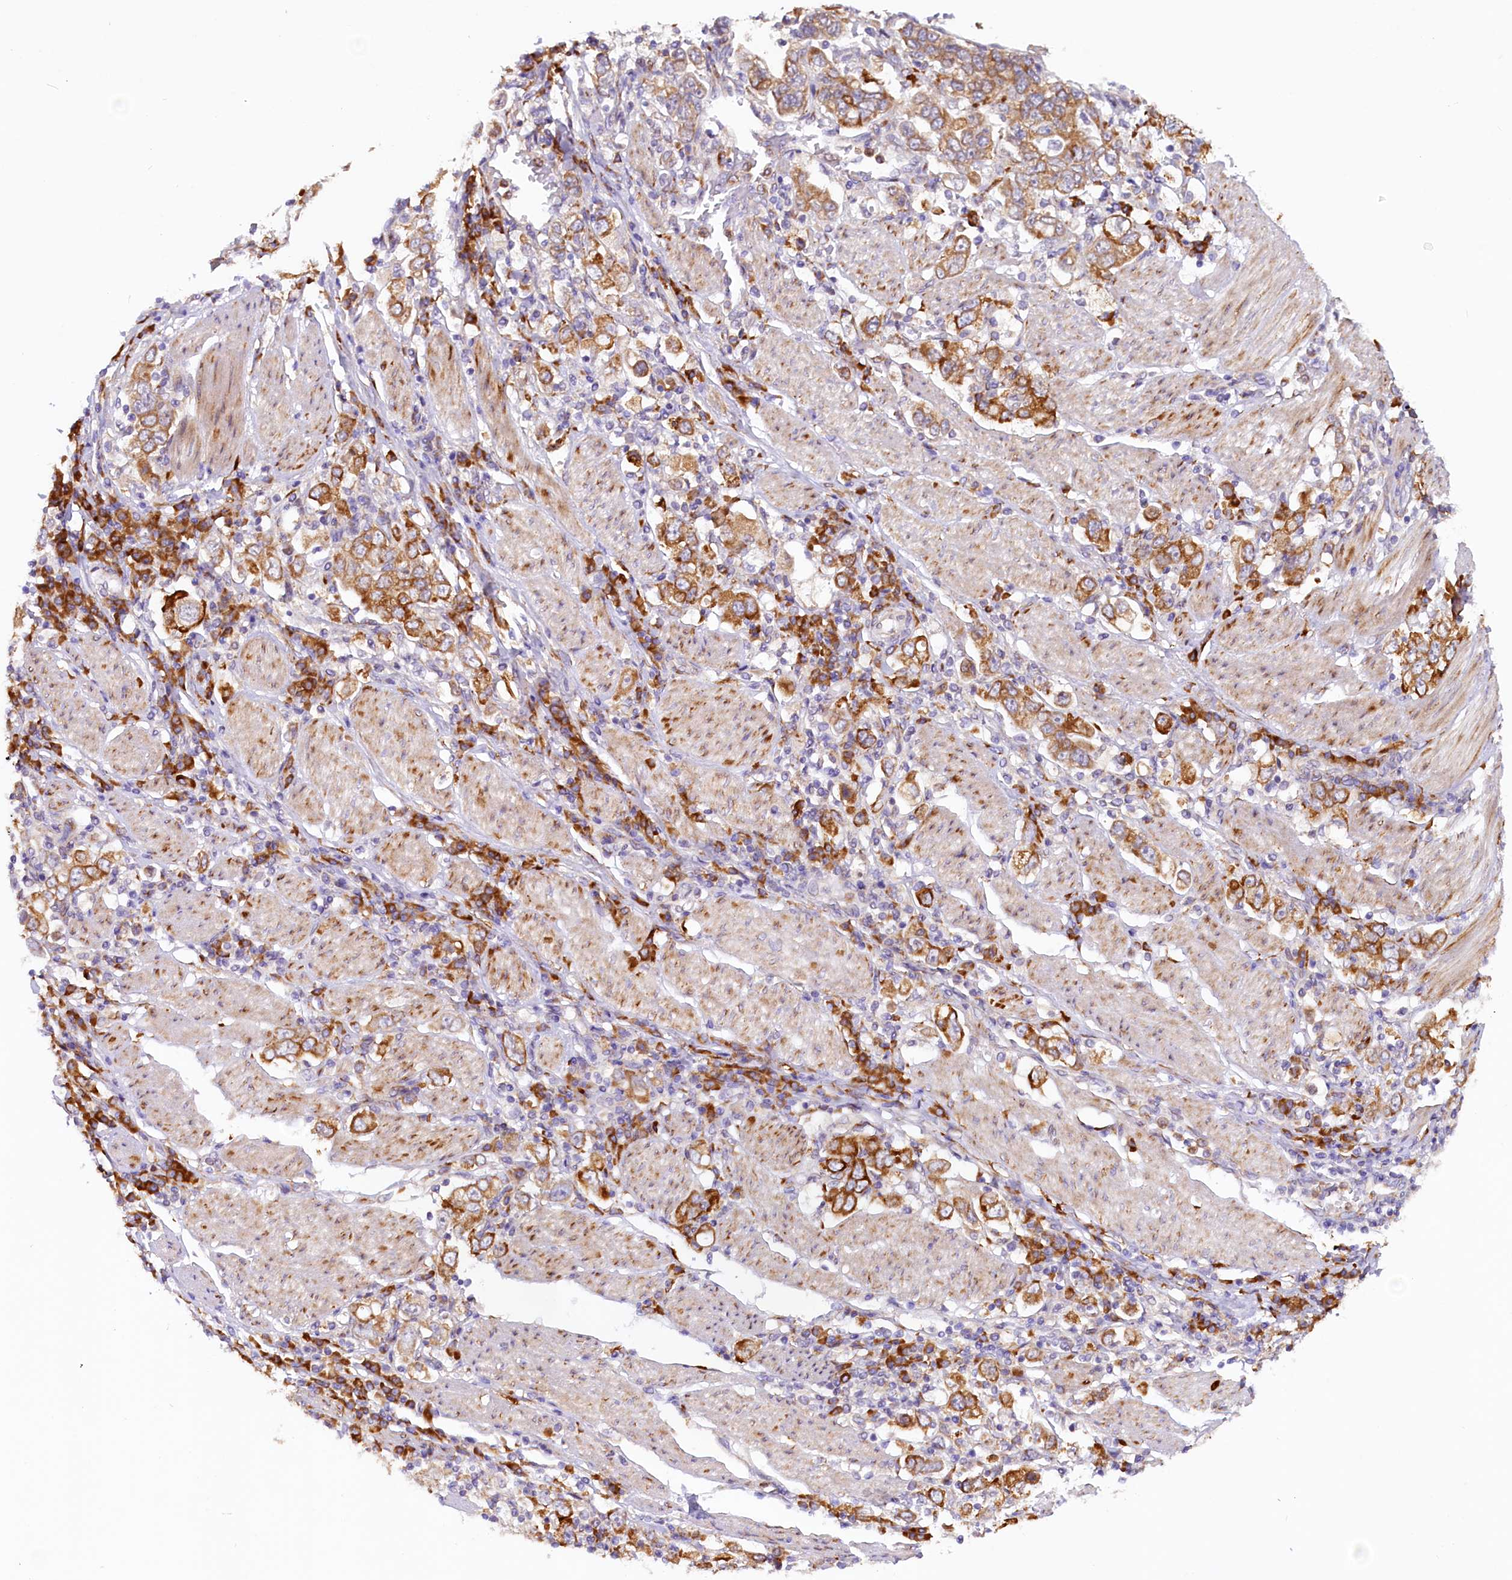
{"staining": {"intensity": "strong", "quantity": ">75%", "location": "cytoplasmic/membranous"}, "tissue": "stomach cancer", "cell_type": "Tumor cells", "image_type": "cancer", "snomed": [{"axis": "morphology", "description": "Adenocarcinoma, NOS"}, {"axis": "topography", "description": "Stomach, upper"}], "caption": "Immunohistochemistry (IHC) of human stomach adenocarcinoma demonstrates high levels of strong cytoplasmic/membranous expression in about >75% of tumor cells.", "gene": "SSC5D", "patient": {"sex": "male", "age": 62}}